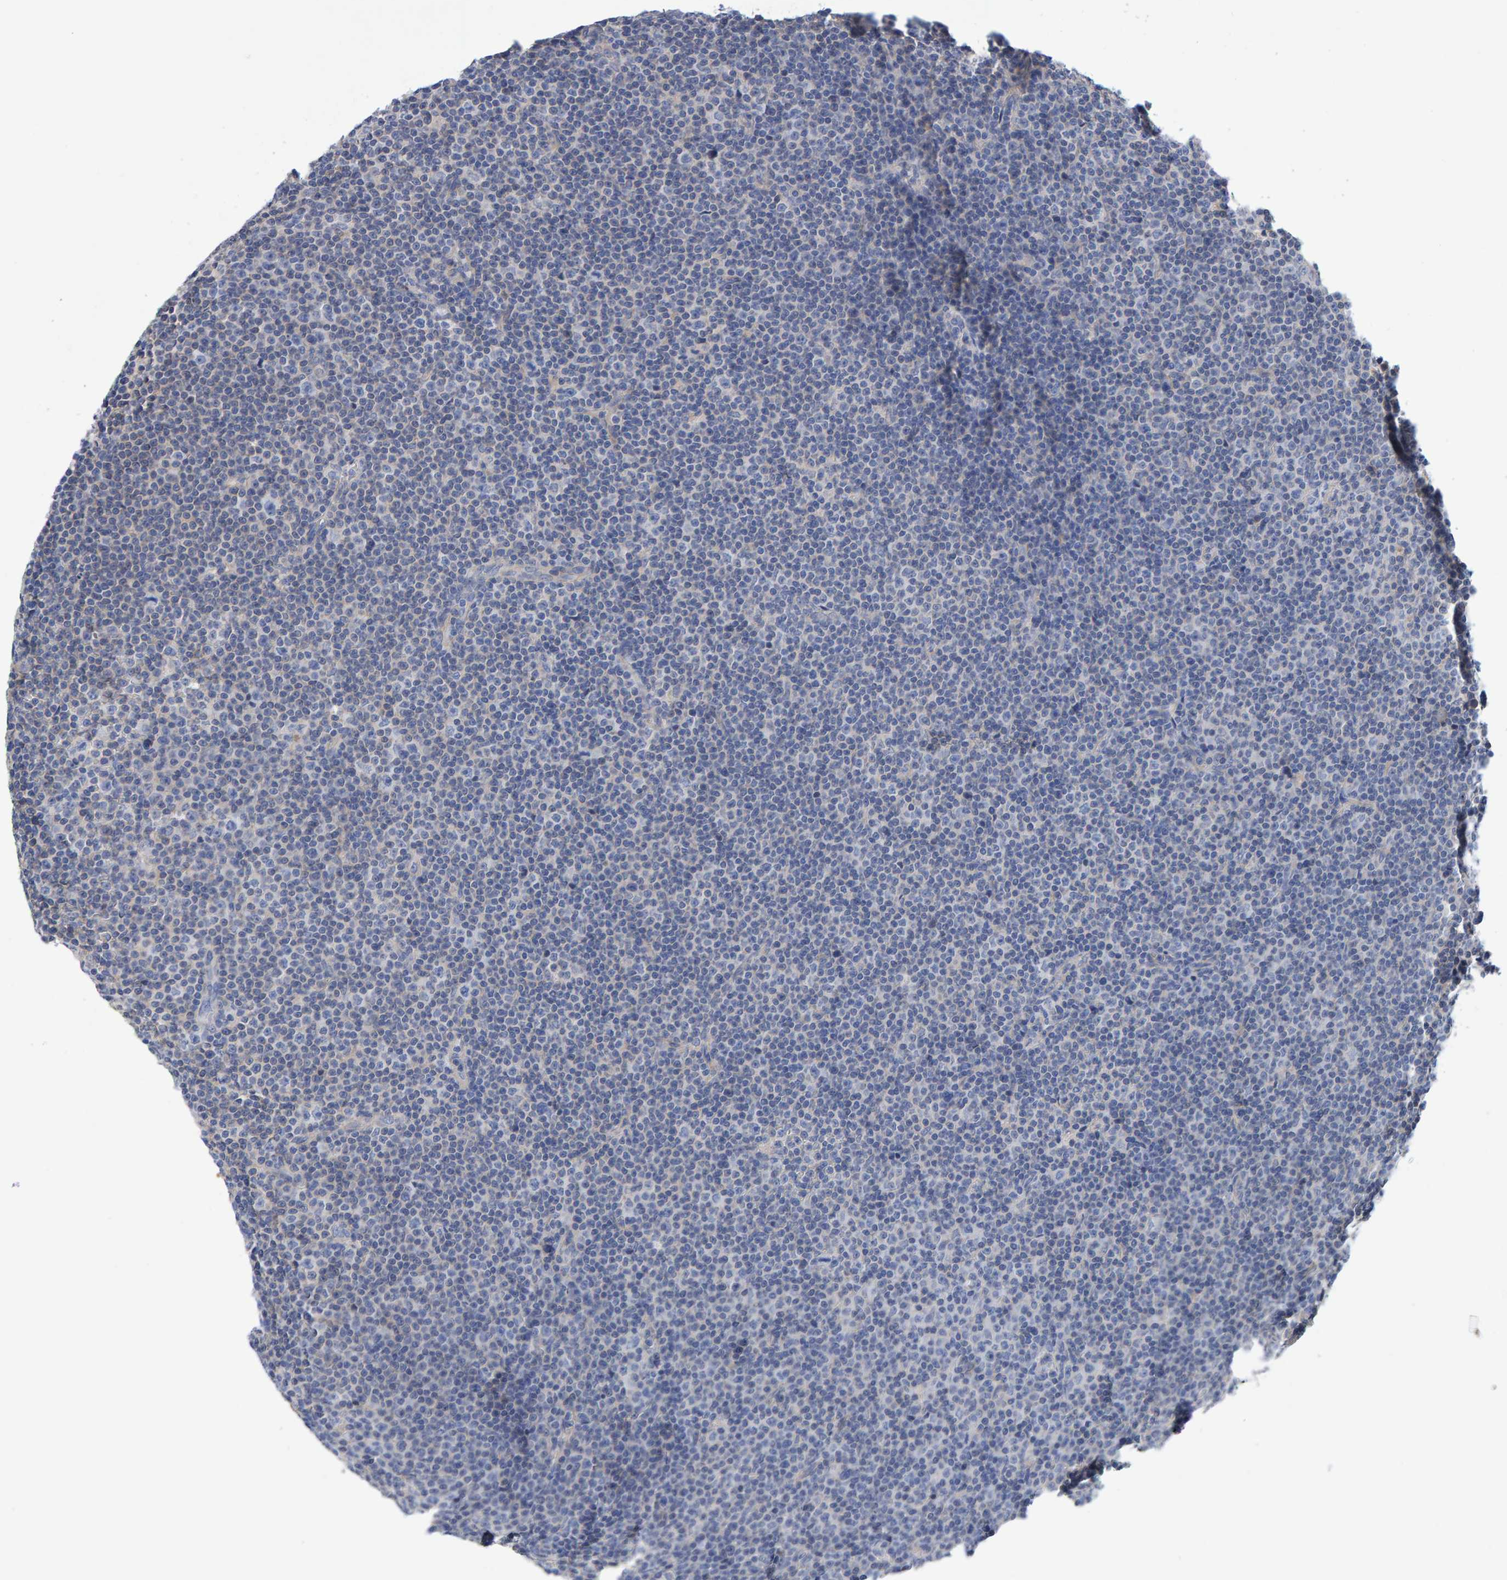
{"staining": {"intensity": "negative", "quantity": "none", "location": "none"}, "tissue": "lymphoma", "cell_type": "Tumor cells", "image_type": "cancer", "snomed": [{"axis": "morphology", "description": "Malignant lymphoma, non-Hodgkin's type, Low grade"}, {"axis": "topography", "description": "Lymph node"}], "caption": "This is an IHC histopathology image of human lymphoma. There is no staining in tumor cells.", "gene": "EFR3A", "patient": {"sex": "female", "age": 67}}